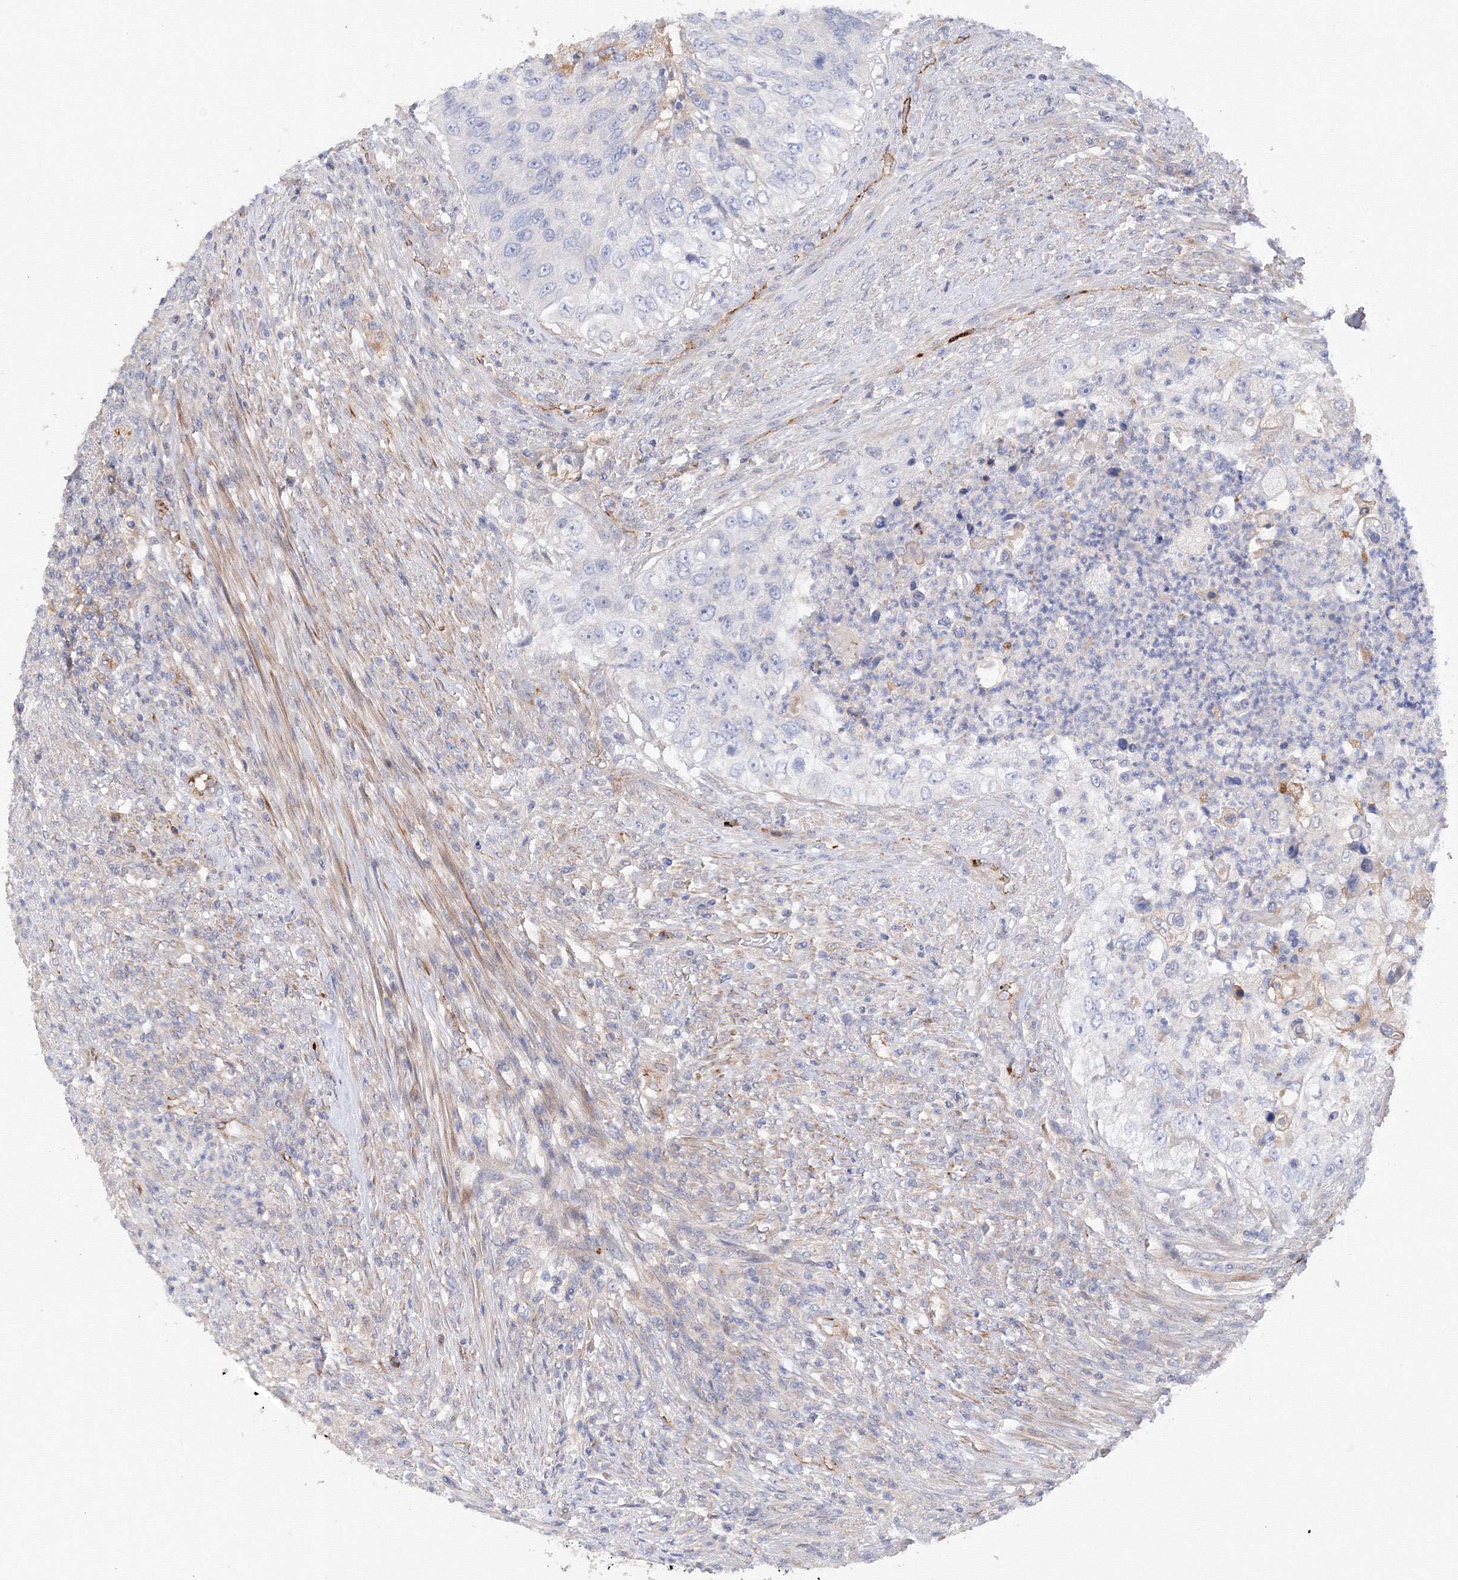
{"staining": {"intensity": "negative", "quantity": "none", "location": "none"}, "tissue": "urothelial cancer", "cell_type": "Tumor cells", "image_type": "cancer", "snomed": [{"axis": "morphology", "description": "Urothelial carcinoma, High grade"}, {"axis": "topography", "description": "Urinary bladder"}], "caption": "The micrograph reveals no staining of tumor cells in urothelial cancer. Brightfield microscopy of immunohistochemistry (IHC) stained with DAB (brown) and hematoxylin (blue), captured at high magnification.", "gene": "DIS3L2", "patient": {"sex": "female", "age": 60}}